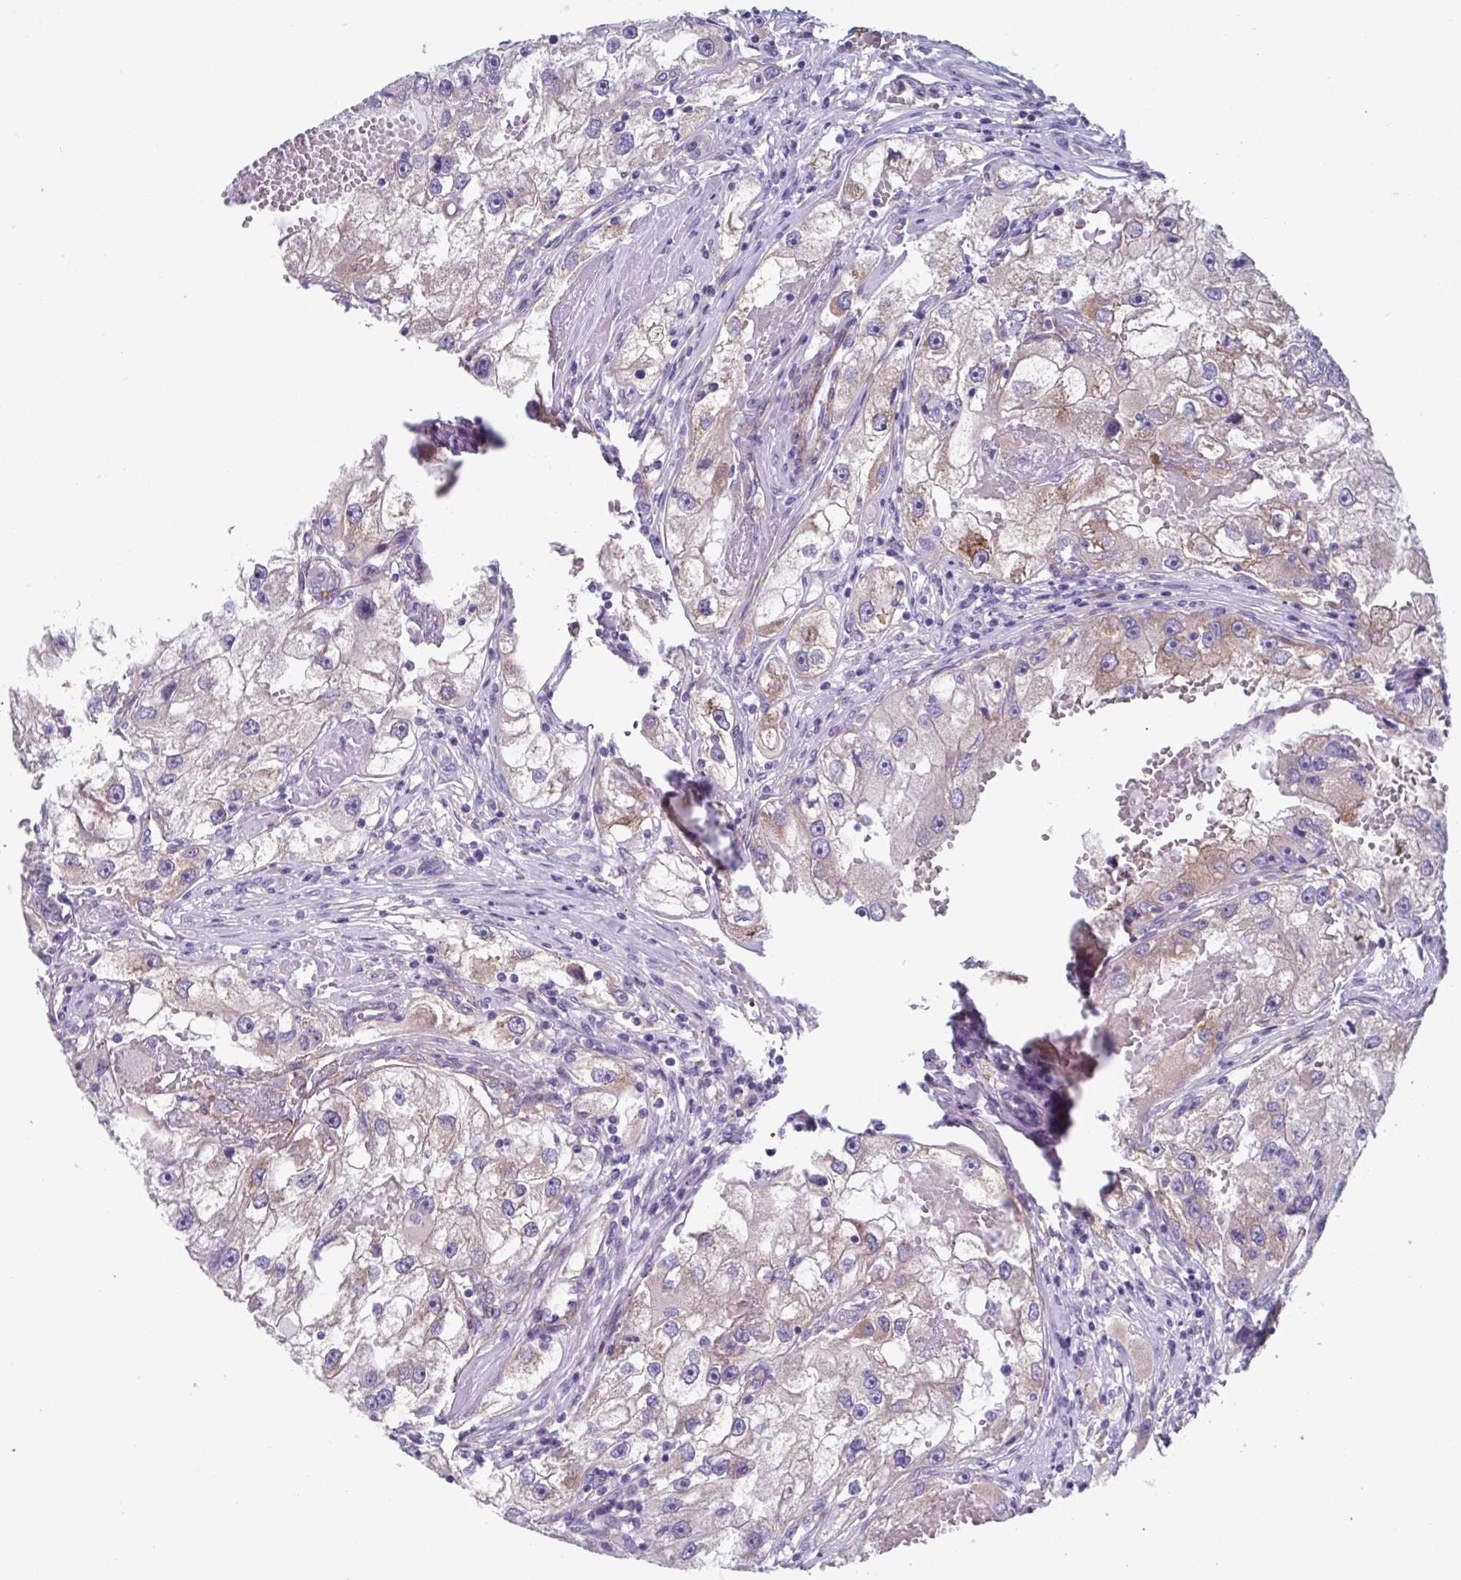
{"staining": {"intensity": "moderate", "quantity": "25%-75%", "location": "cytoplasmic/membranous"}, "tissue": "renal cancer", "cell_type": "Tumor cells", "image_type": "cancer", "snomed": [{"axis": "morphology", "description": "Adenocarcinoma, NOS"}, {"axis": "topography", "description": "Kidney"}], "caption": "A photomicrograph of human renal adenocarcinoma stained for a protein exhibits moderate cytoplasmic/membranous brown staining in tumor cells. The protein is shown in brown color, while the nuclei are stained blue.", "gene": "LPIN3", "patient": {"sex": "male", "age": 63}}